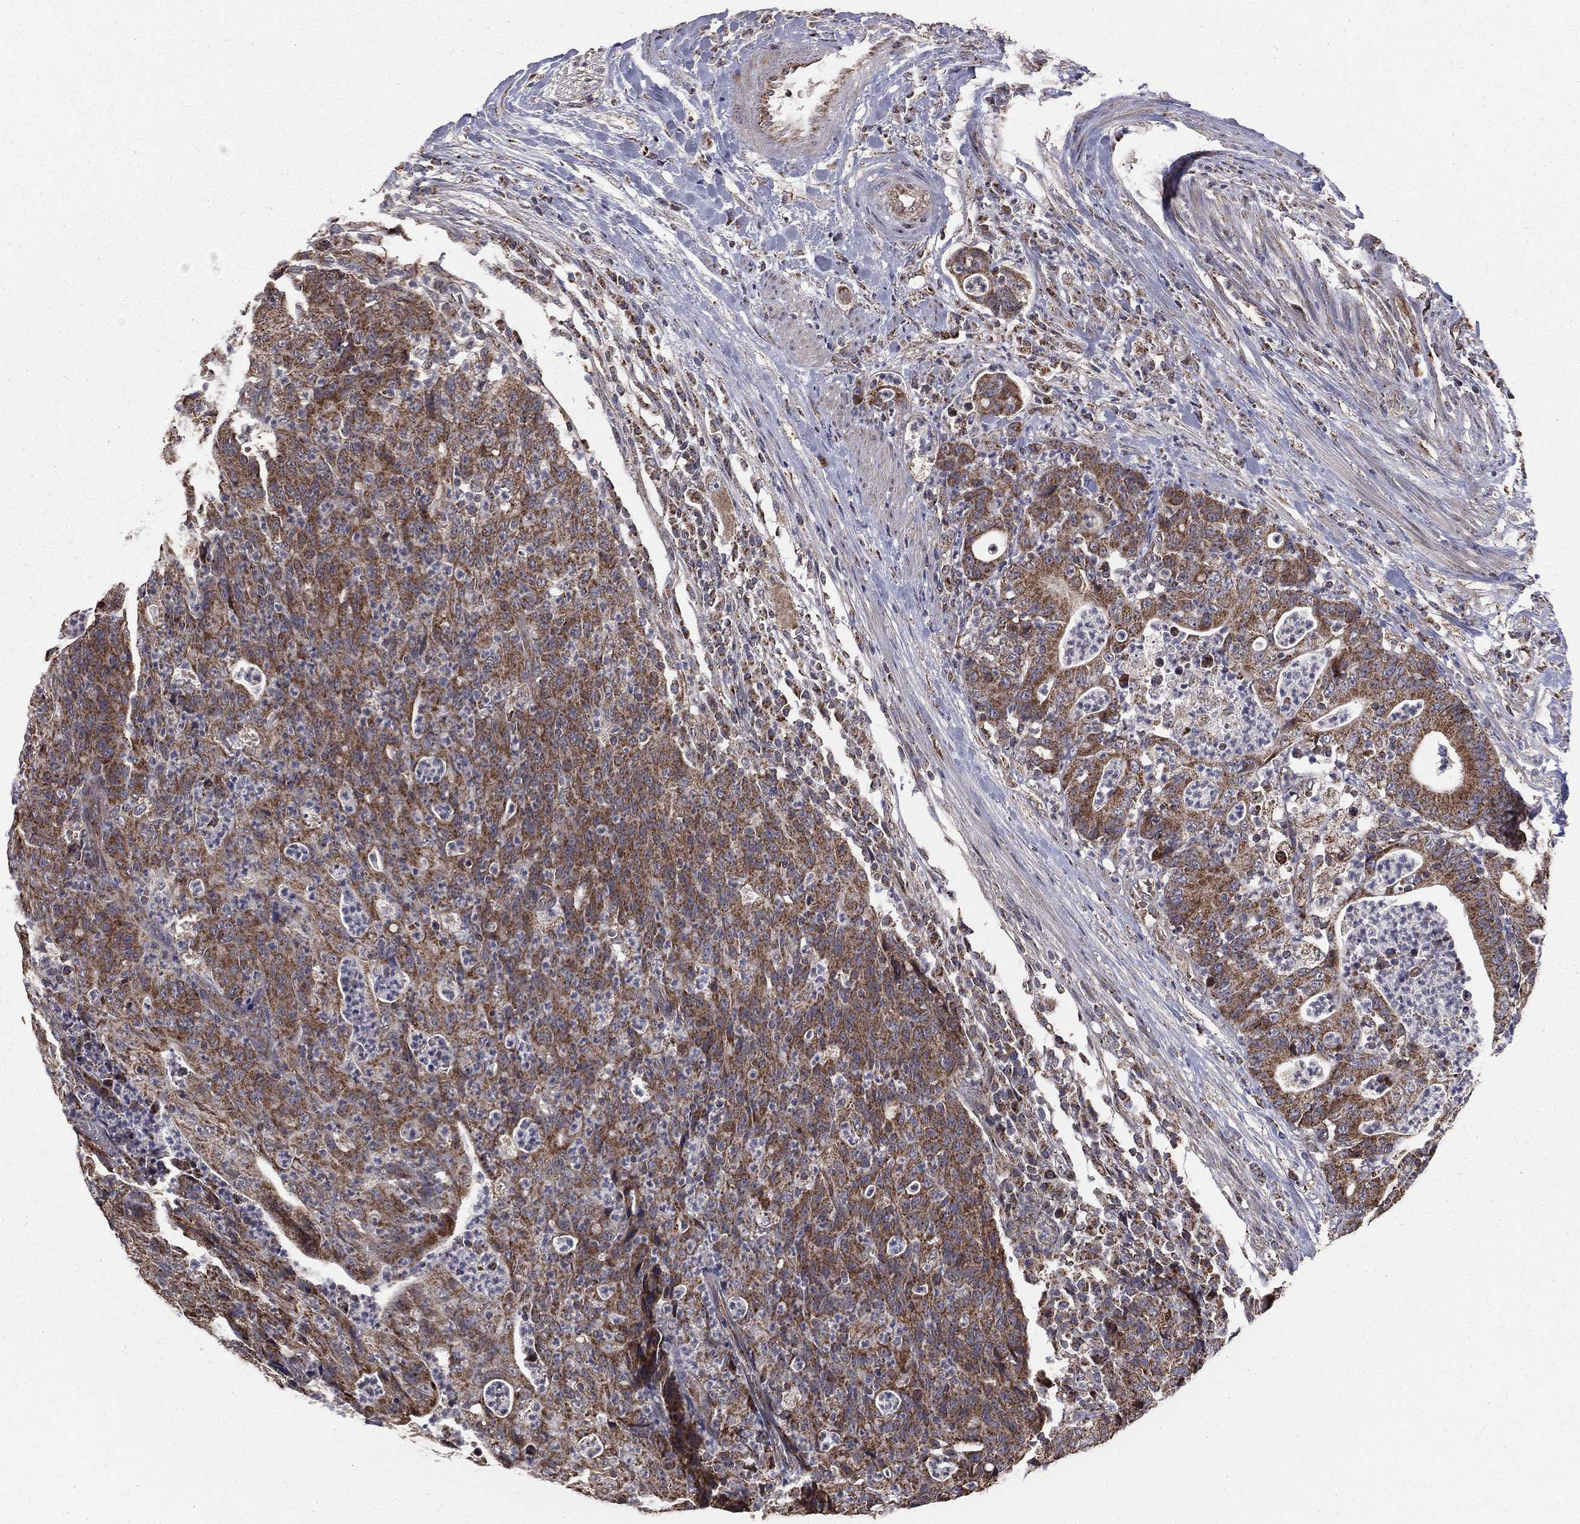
{"staining": {"intensity": "moderate", "quantity": ">75%", "location": "cytoplasmic/membranous"}, "tissue": "colorectal cancer", "cell_type": "Tumor cells", "image_type": "cancer", "snomed": [{"axis": "morphology", "description": "Adenocarcinoma, NOS"}, {"axis": "topography", "description": "Colon"}], "caption": "Tumor cells demonstrate medium levels of moderate cytoplasmic/membranous expression in approximately >75% of cells in human colorectal cancer (adenocarcinoma).", "gene": "MRPL46", "patient": {"sex": "male", "age": 70}}